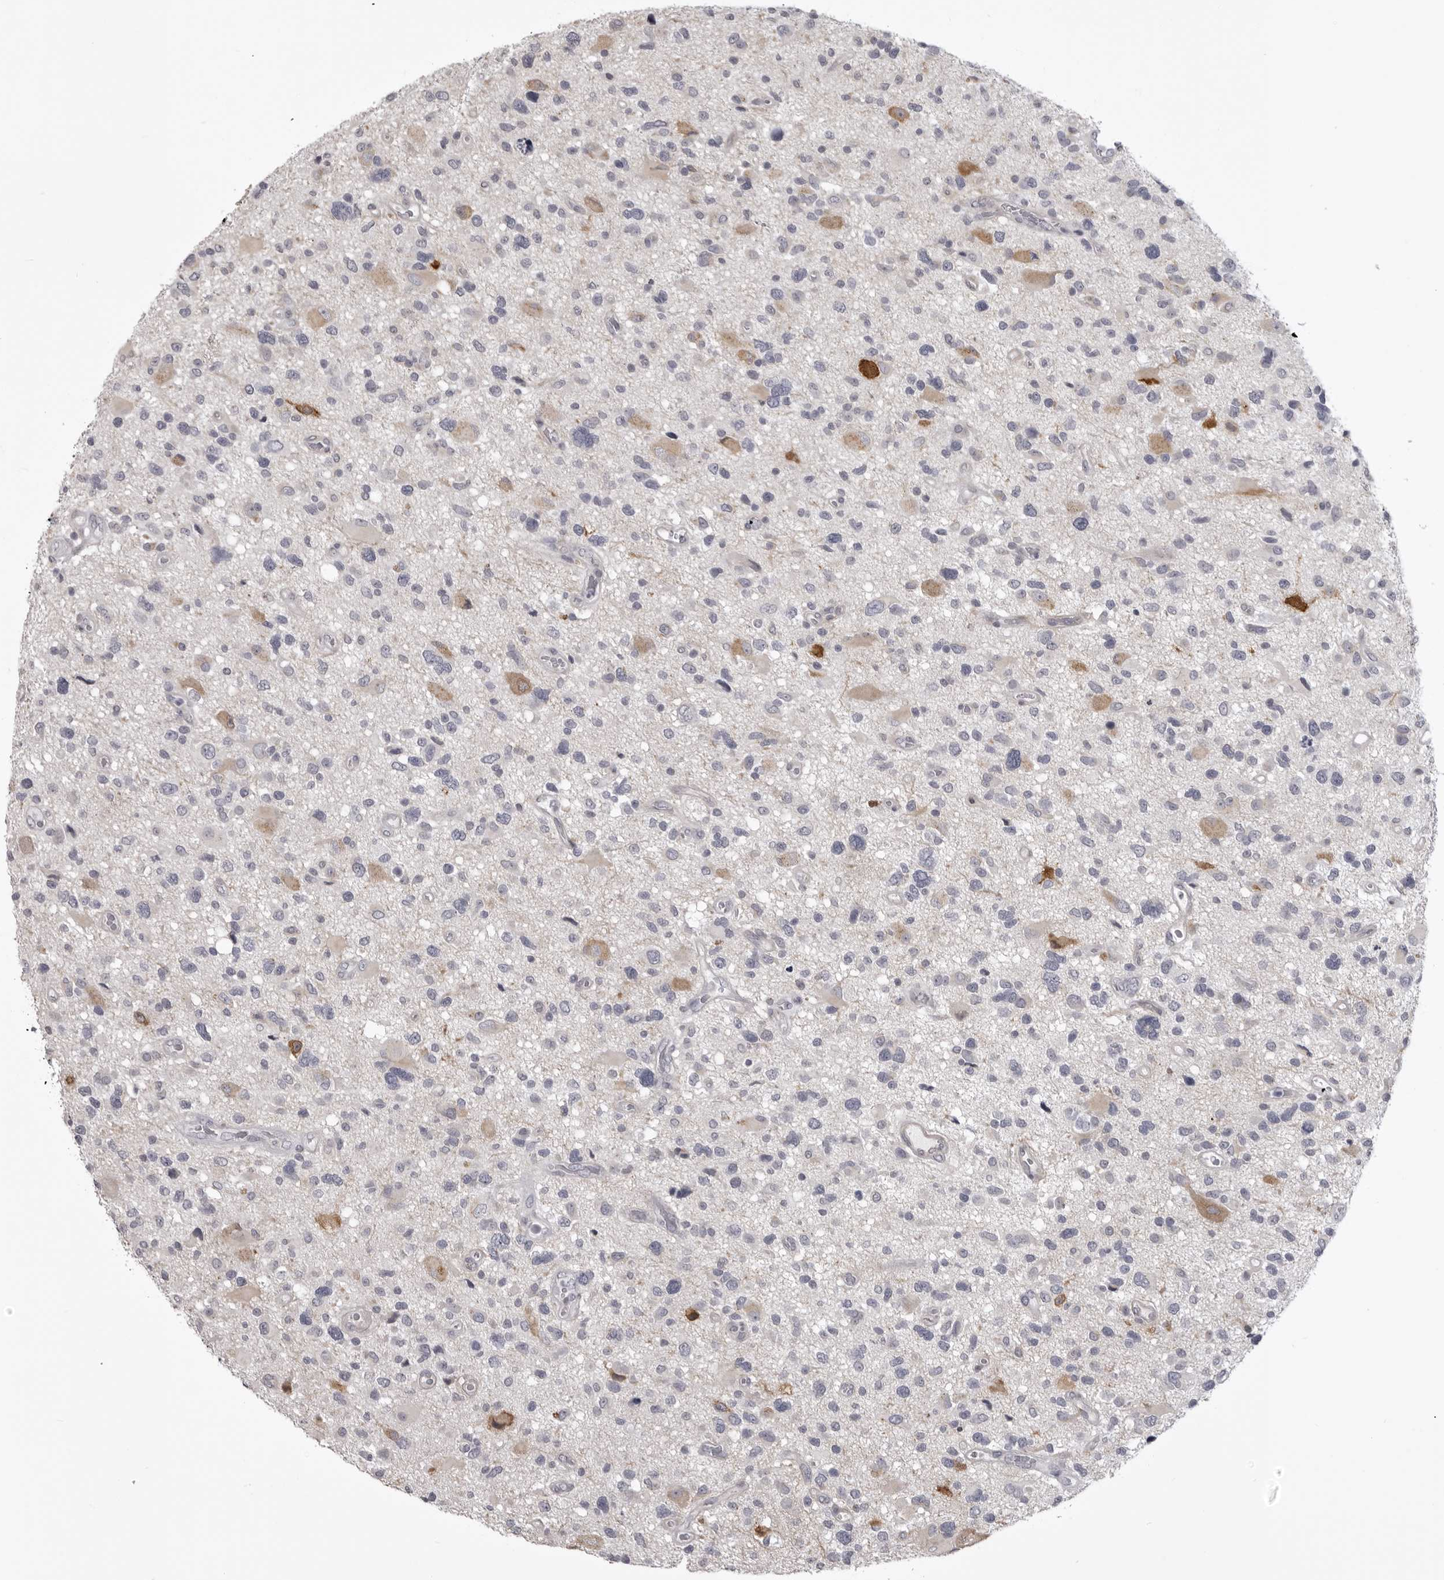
{"staining": {"intensity": "negative", "quantity": "none", "location": "none"}, "tissue": "glioma", "cell_type": "Tumor cells", "image_type": "cancer", "snomed": [{"axis": "morphology", "description": "Glioma, malignant, High grade"}, {"axis": "topography", "description": "Brain"}], "caption": "Glioma stained for a protein using immunohistochemistry (IHC) exhibits no staining tumor cells.", "gene": "NCEH1", "patient": {"sex": "male", "age": 33}}